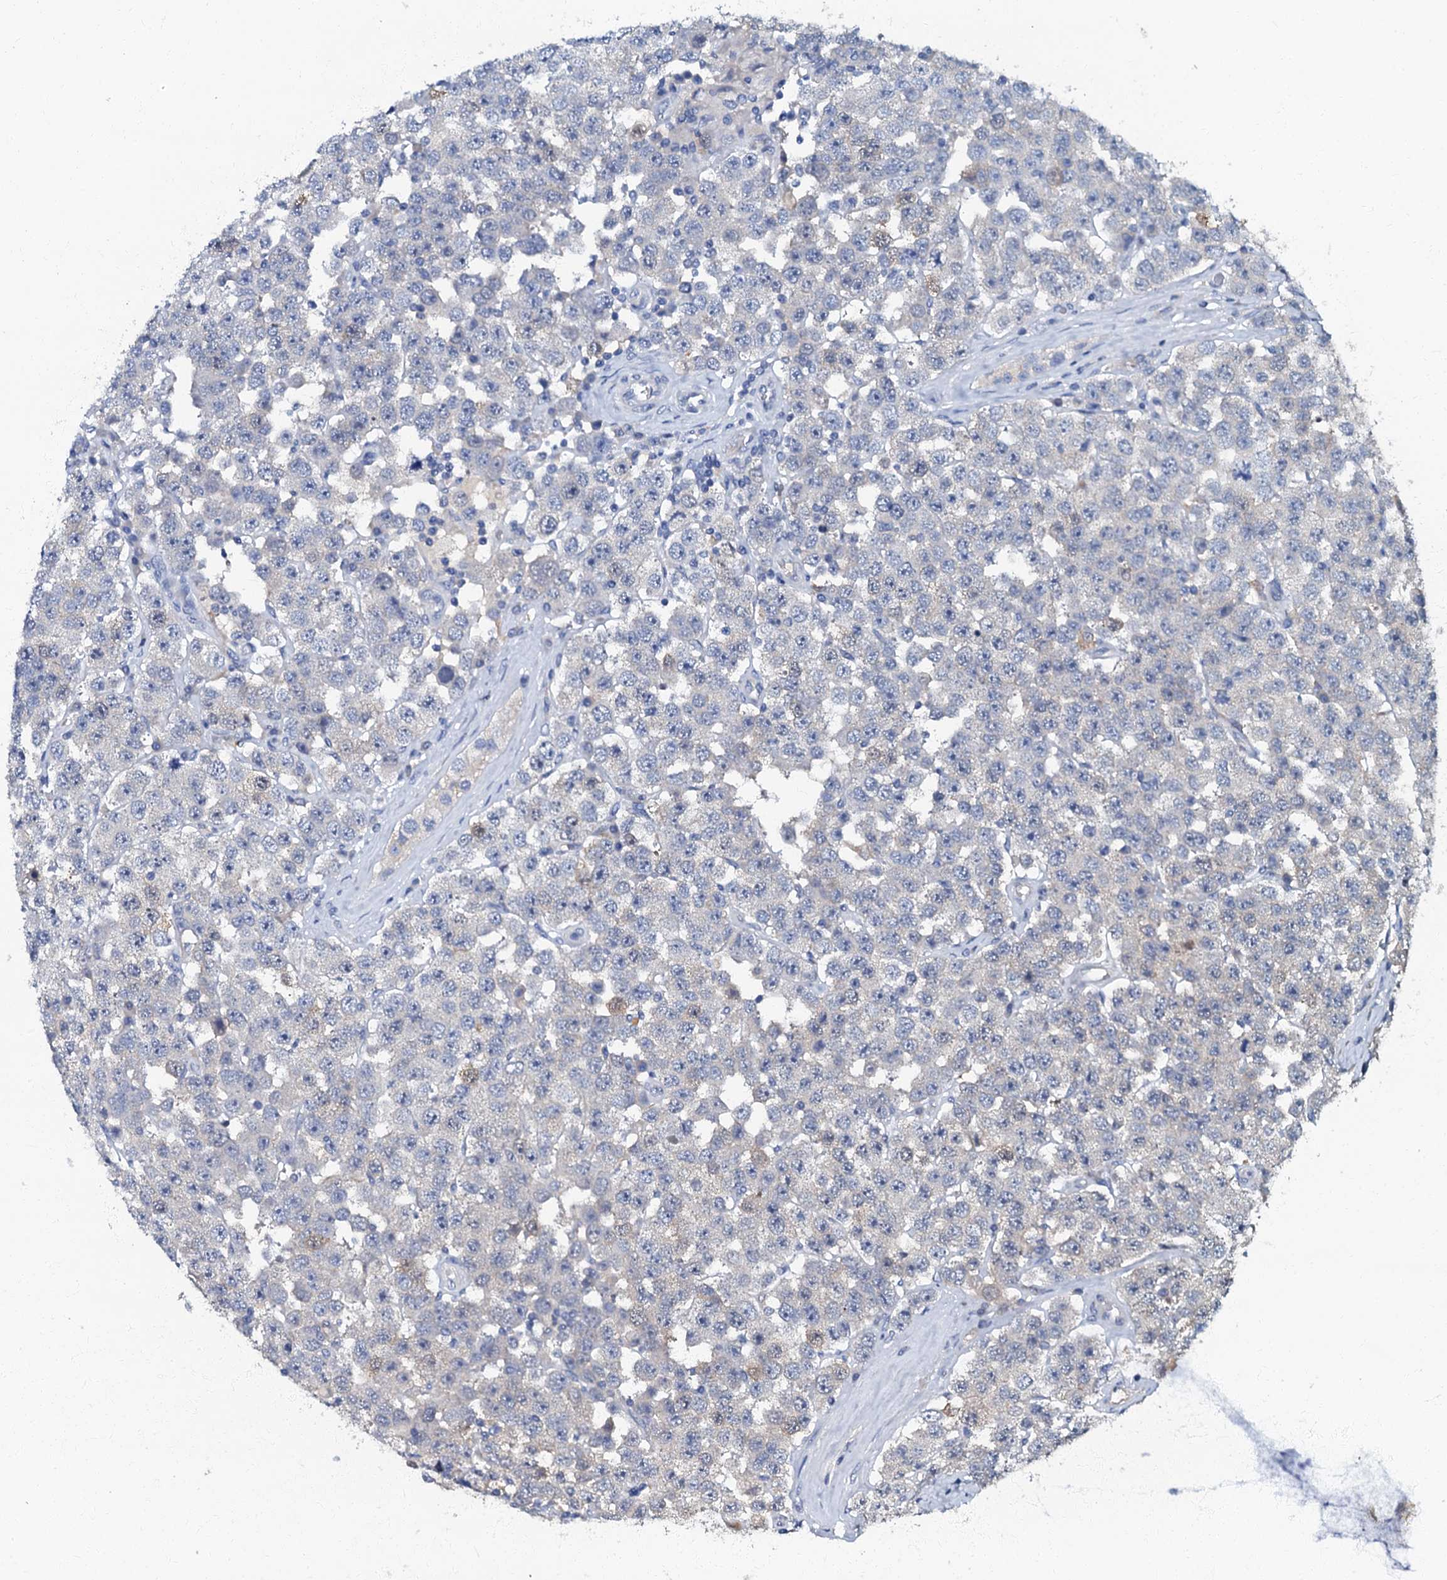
{"staining": {"intensity": "negative", "quantity": "none", "location": "none"}, "tissue": "testis cancer", "cell_type": "Tumor cells", "image_type": "cancer", "snomed": [{"axis": "morphology", "description": "Seminoma, NOS"}, {"axis": "topography", "description": "Testis"}], "caption": "Tumor cells show no significant staining in testis seminoma.", "gene": "OLAH", "patient": {"sex": "male", "age": 28}}